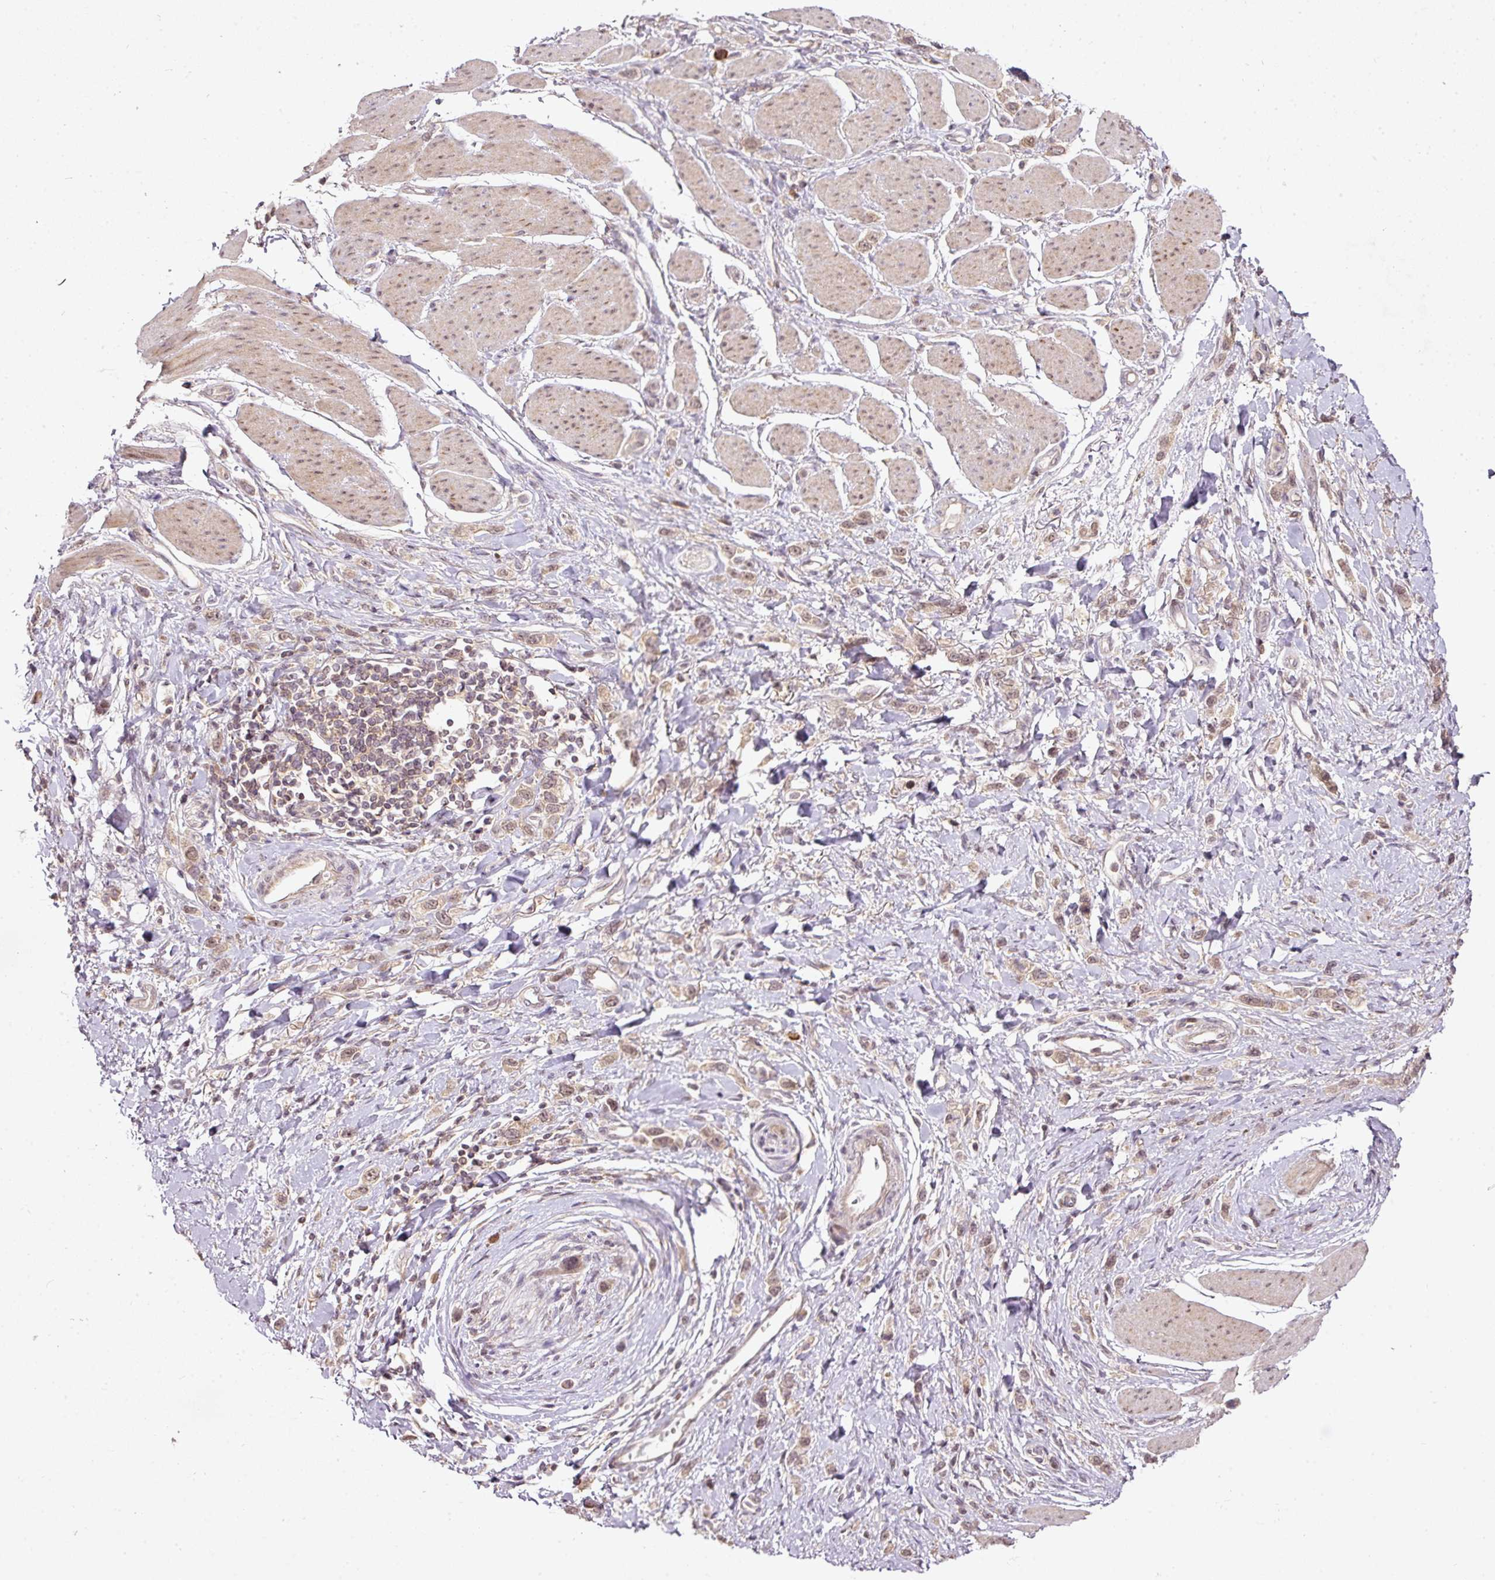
{"staining": {"intensity": "weak", "quantity": ">75%", "location": "cytoplasmic/membranous,nuclear"}, "tissue": "stomach cancer", "cell_type": "Tumor cells", "image_type": "cancer", "snomed": [{"axis": "morphology", "description": "Adenocarcinoma, NOS"}, {"axis": "topography", "description": "Stomach"}], "caption": "Human stomach cancer (adenocarcinoma) stained with a brown dye reveals weak cytoplasmic/membranous and nuclear positive staining in approximately >75% of tumor cells.", "gene": "PCDHB1", "patient": {"sex": "female", "age": 65}}